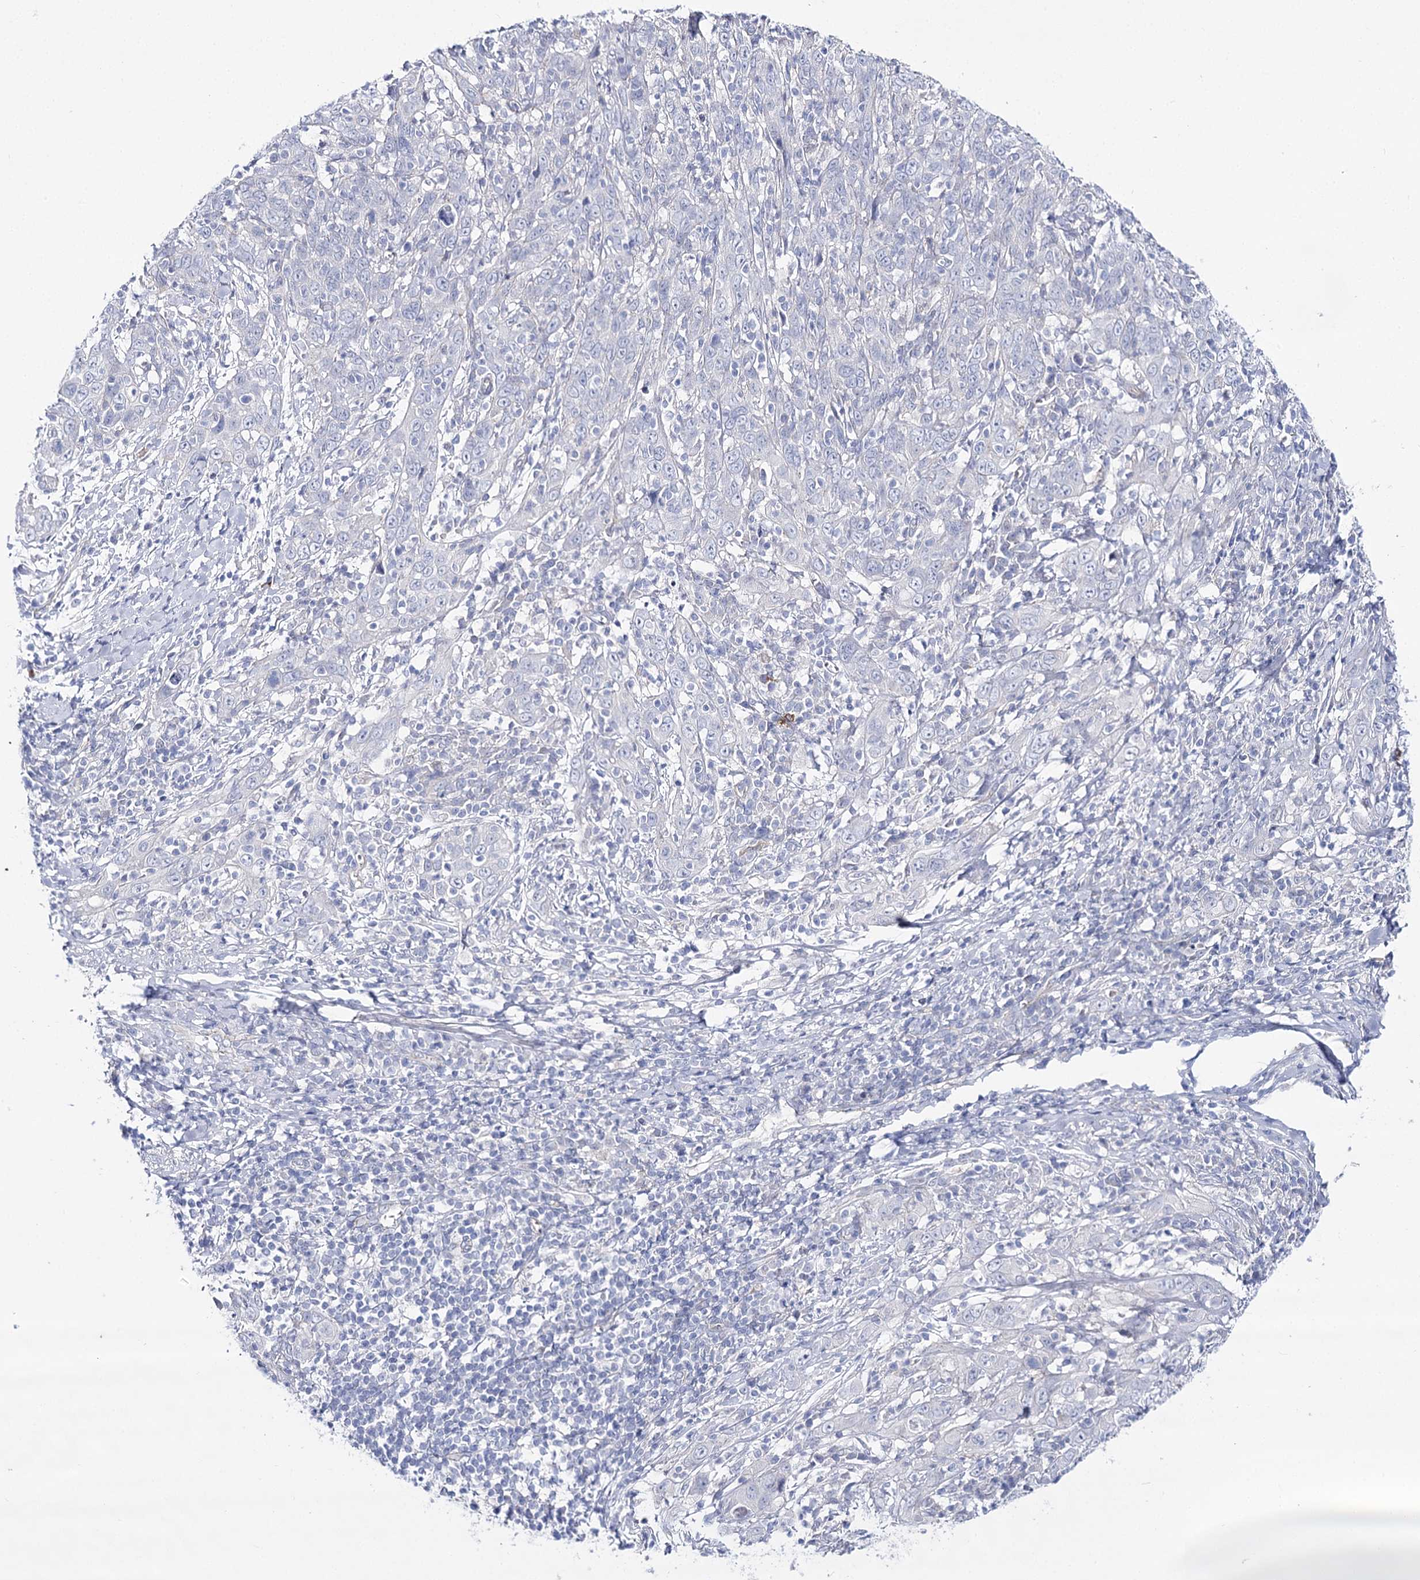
{"staining": {"intensity": "negative", "quantity": "none", "location": "none"}, "tissue": "cervical cancer", "cell_type": "Tumor cells", "image_type": "cancer", "snomed": [{"axis": "morphology", "description": "Squamous cell carcinoma, NOS"}, {"axis": "topography", "description": "Cervix"}], "caption": "An image of cervical cancer (squamous cell carcinoma) stained for a protein demonstrates no brown staining in tumor cells. (DAB IHC visualized using brightfield microscopy, high magnification).", "gene": "NRAP", "patient": {"sex": "female", "age": 46}}